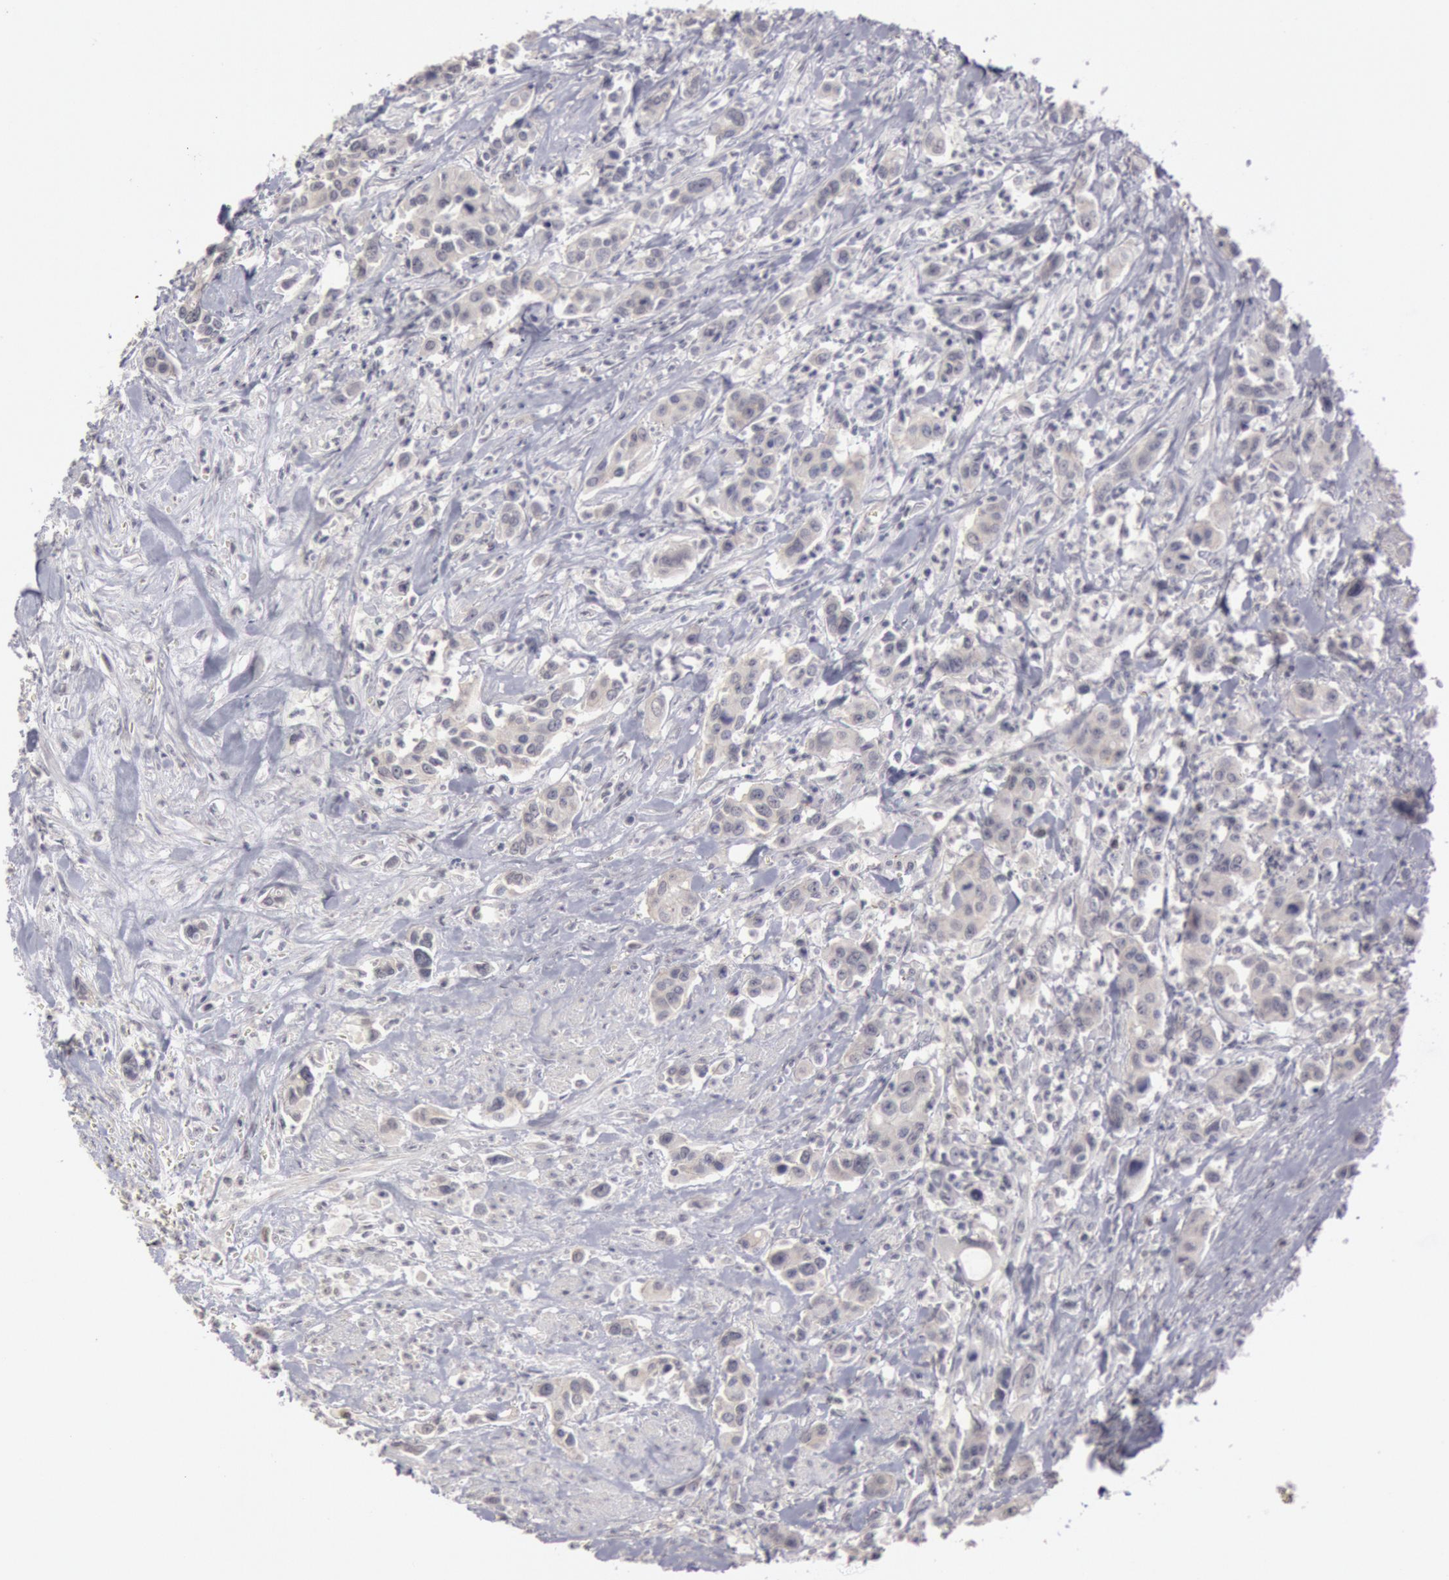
{"staining": {"intensity": "negative", "quantity": "none", "location": "none"}, "tissue": "urothelial cancer", "cell_type": "Tumor cells", "image_type": "cancer", "snomed": [{"axis": "morphology", "description": "Urothelial carcinoma, High grade"}, {"axis": "topography", "description": "Urinary bladder"}], "caption": "The image reveals no staining of tumor cells in high-grade urothelial carcinoma.", "gene": "RIMBP3C", "patient": {"sex": "male", "age": 86}}